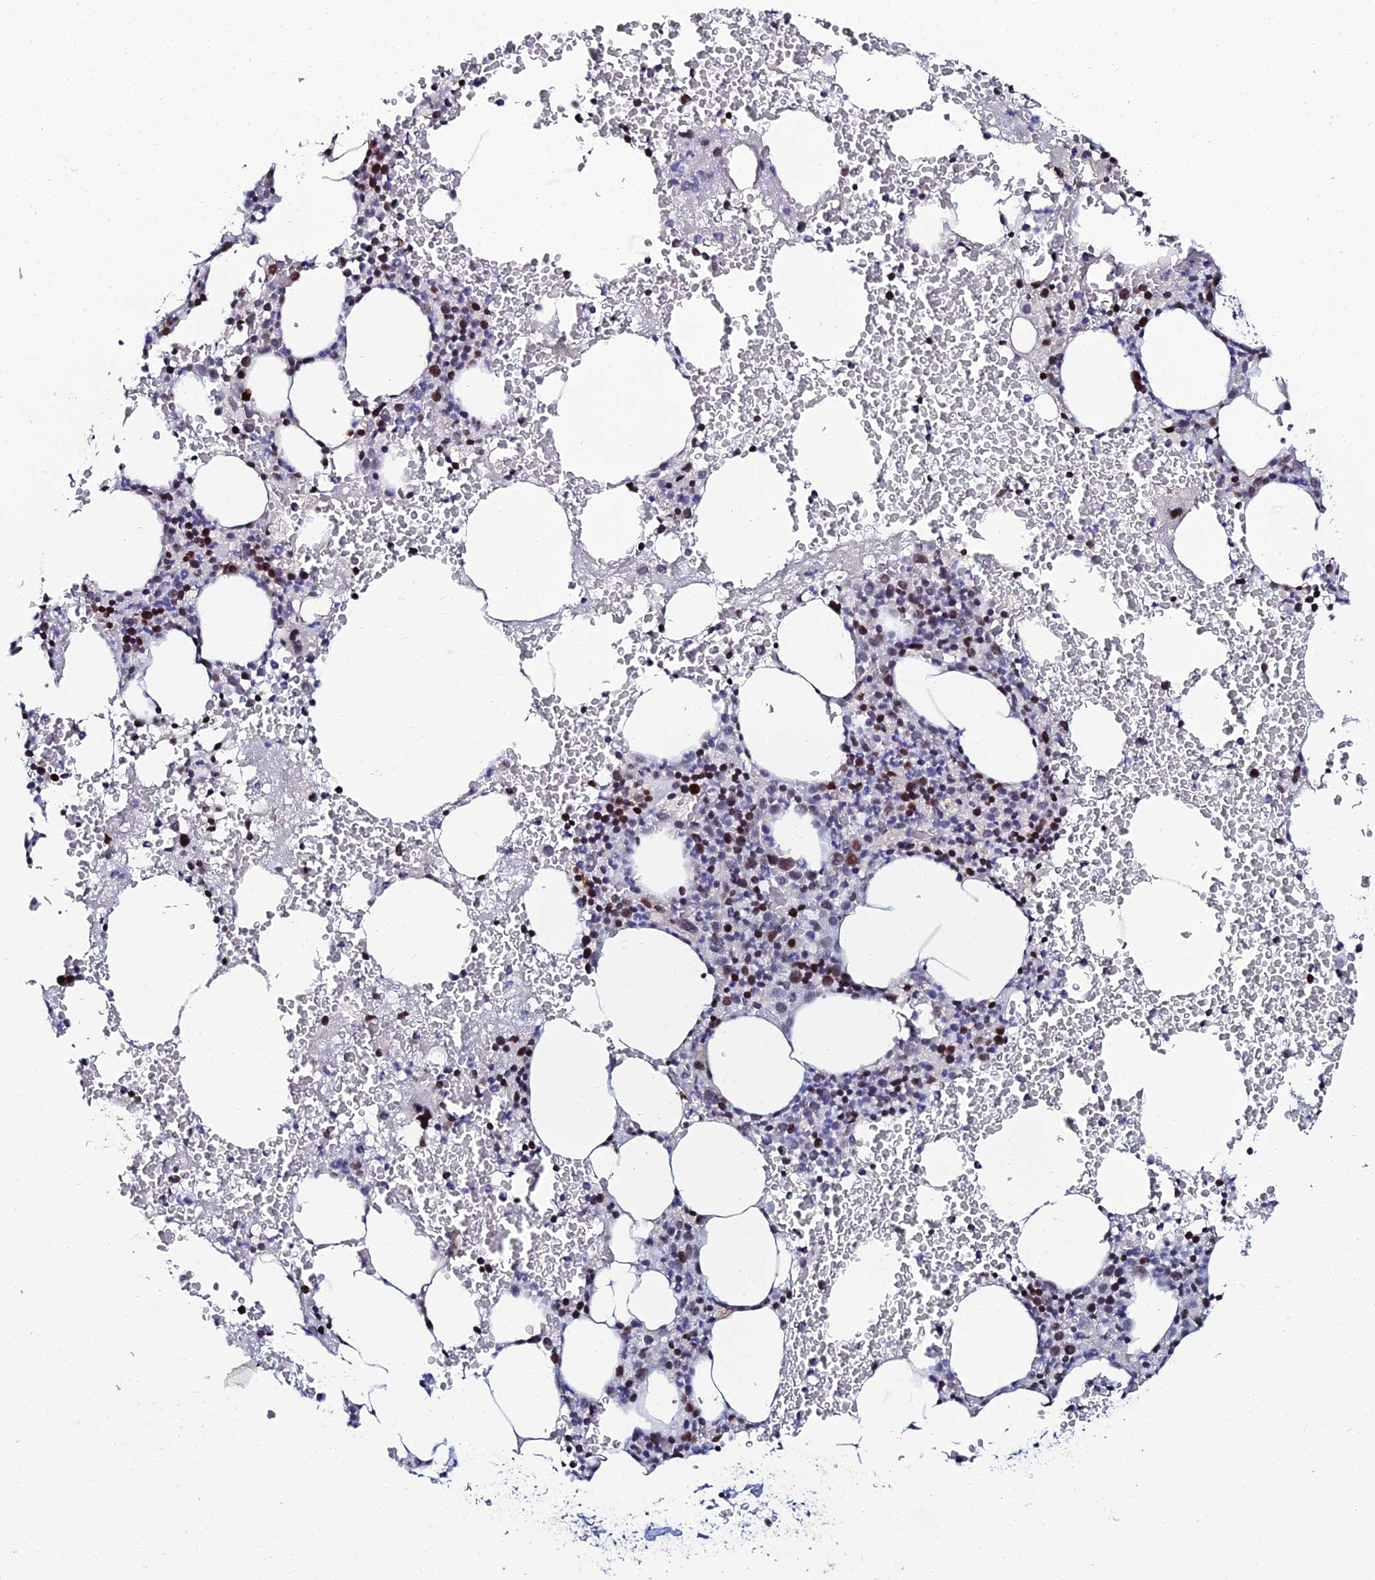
{"staining": {"intensity": "moderate", "quantity": "25%-75%", "location": "nuclear"}, "tissue": "bone marrow", "cell_type": "Hematopoietic cells", "image_type": "normal", "snomed": [{"axis": "morphology", "description": "Normal tissue, NOS"}, {"axis": "morphology", "description": "Inflammation, NOS"}, {"axis": "topography", "description": "Bone marrow"}], "caption": "Moderate nuclear protein staining is seen in approximately 25%-75% of hematopoietic cells in bone marrow. (Brightfield microscopy of DAB IHC at high magnification).", "gene": "TAF9B", "patient": {"sex": "female", "age": 78}}